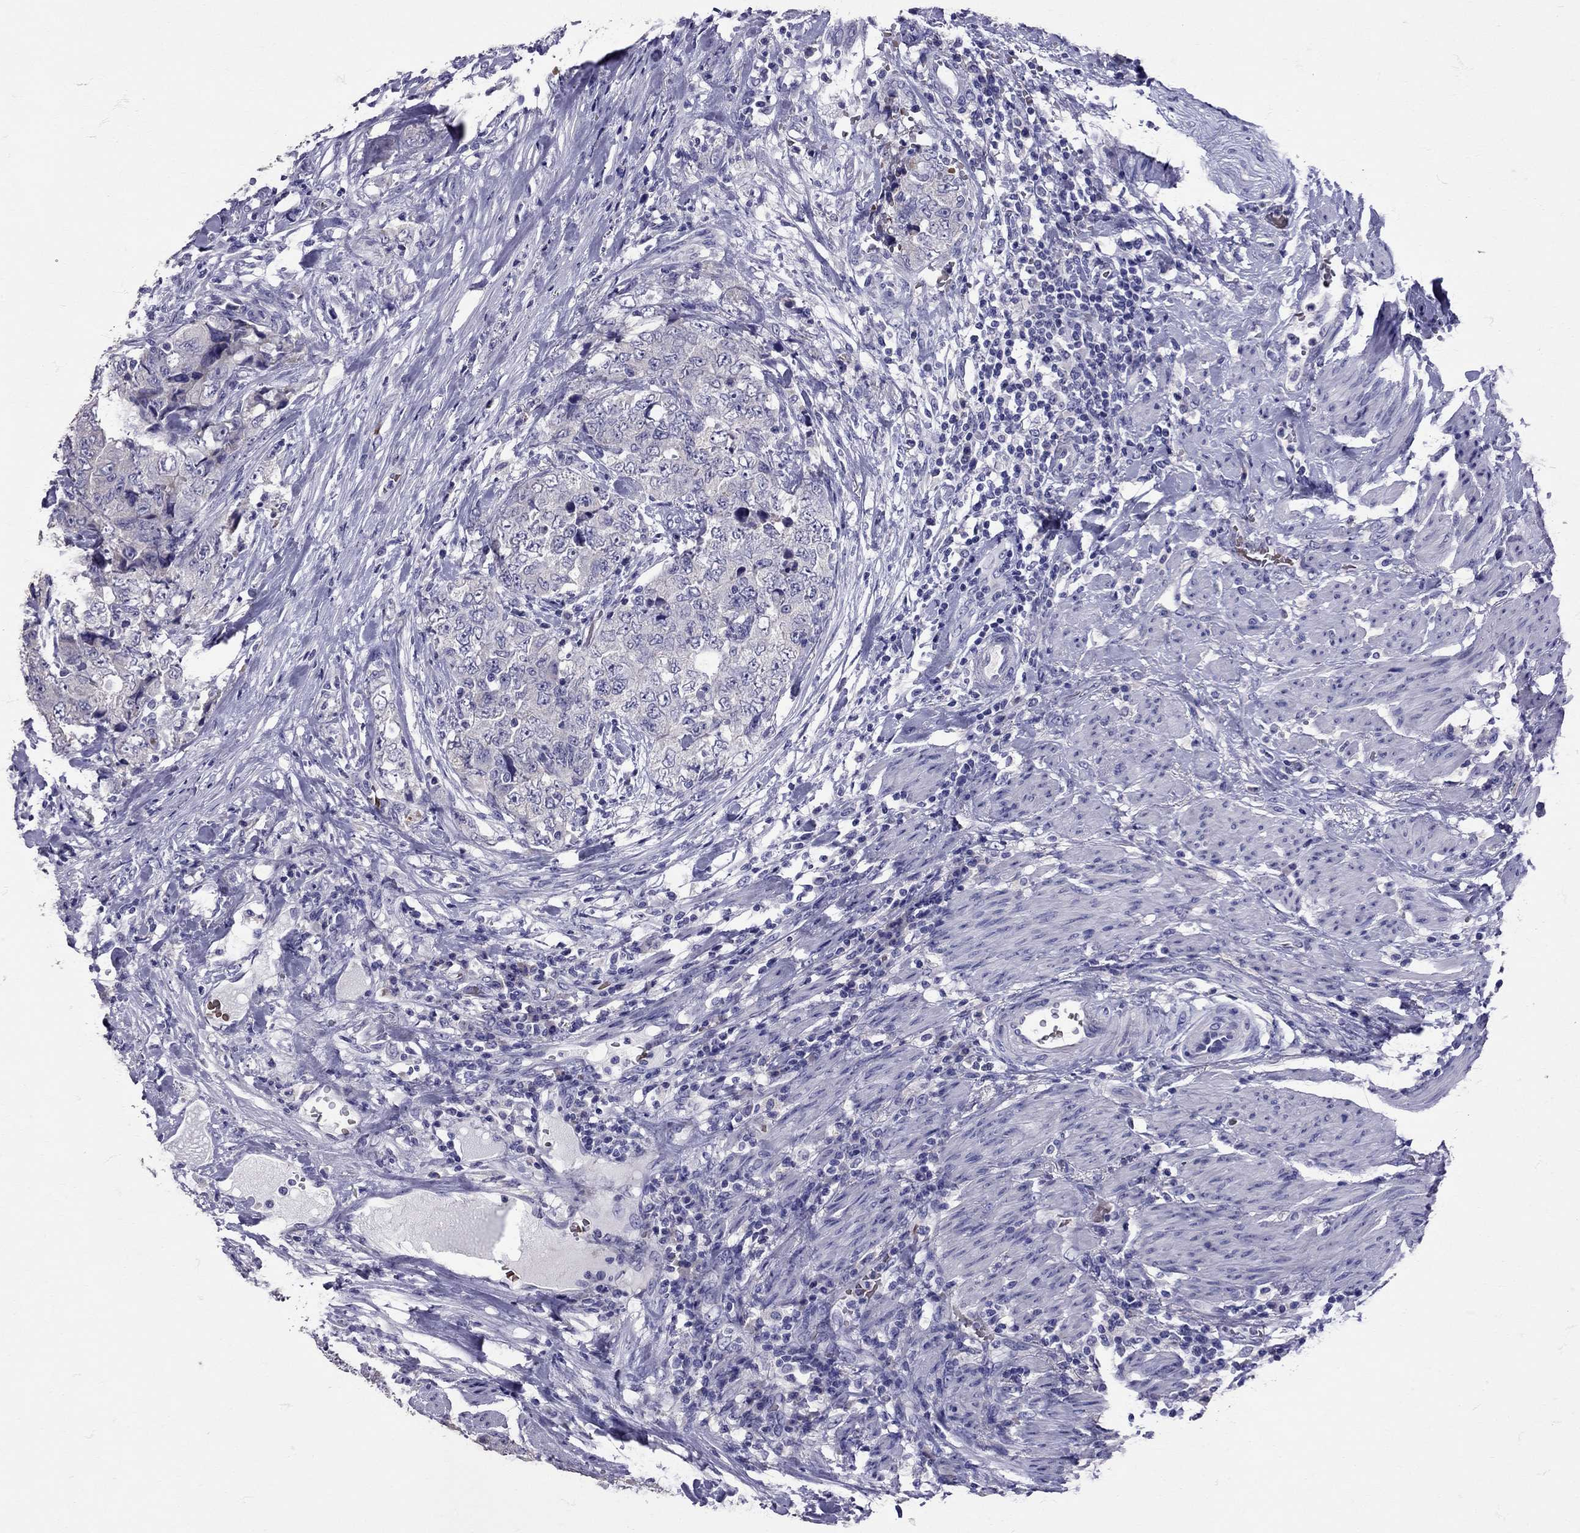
{"staining": {"intensity": "negative", "quantity": "none", "location": "none"}, "tissue": "urothelial cancer", "cell_type": "Tumor cells", "image_type": "cancer", "snomed": [{"axis": "morphology", "description": "Urothelial carcinoma, High grade"}, {"axis": "topography", "description": "Urinary bladder"}], "caption": "IHC photomicrograph of human urothelial cancer stained for a protein (brown), which reveals no expression in tumor cells. Brightfield microscopy of immunohistochemistry (IHC) stained with DAB (3,3'-diaminobenzidine) (brown) and hematoxylin (blue), captured at high magnification.", "gene": "TBR1", "patient": {"sex": "female", "age": 78}}